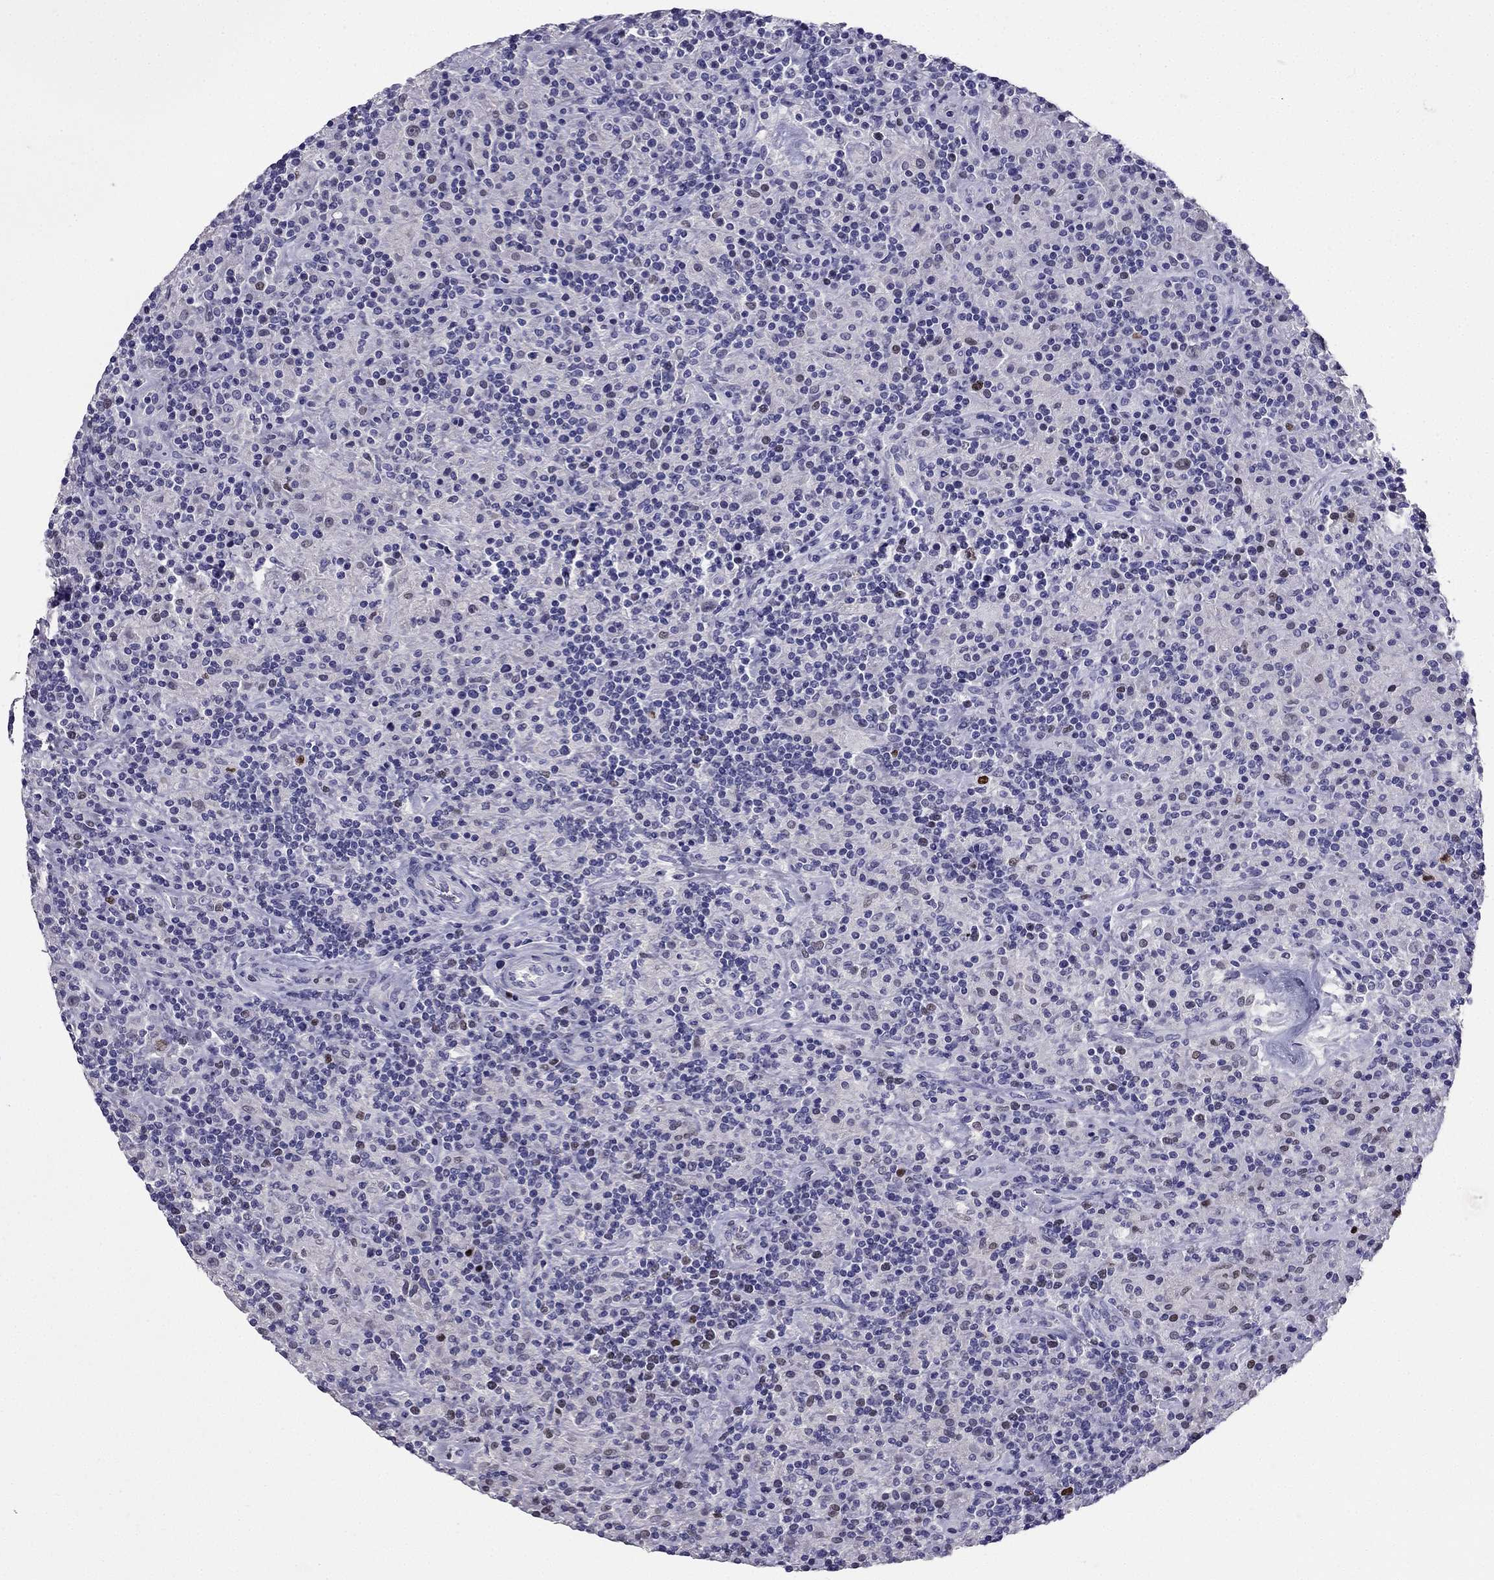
{"staining": {"intensity": "negative", "quantity": "none", "location": "none"}, "tissue": "lymphoma", "cell_type": "Tumor cells", "image_type": "cancer", "snomed": [{"axis": "morphology", "description": "Hodgkin's disease, NOS"}, {"axis": "topography", "description": "Lymph node"}], "caption": "The immunohistochemistry (IHC) histopathology image has no significant expression in tumor cells of Hodgkin's disease tissue. (Immunohistochemistry, brightfield microscopy, high magnification).", "gene": "ARID3A", "patient": {"sex": "male", "age": 70}}